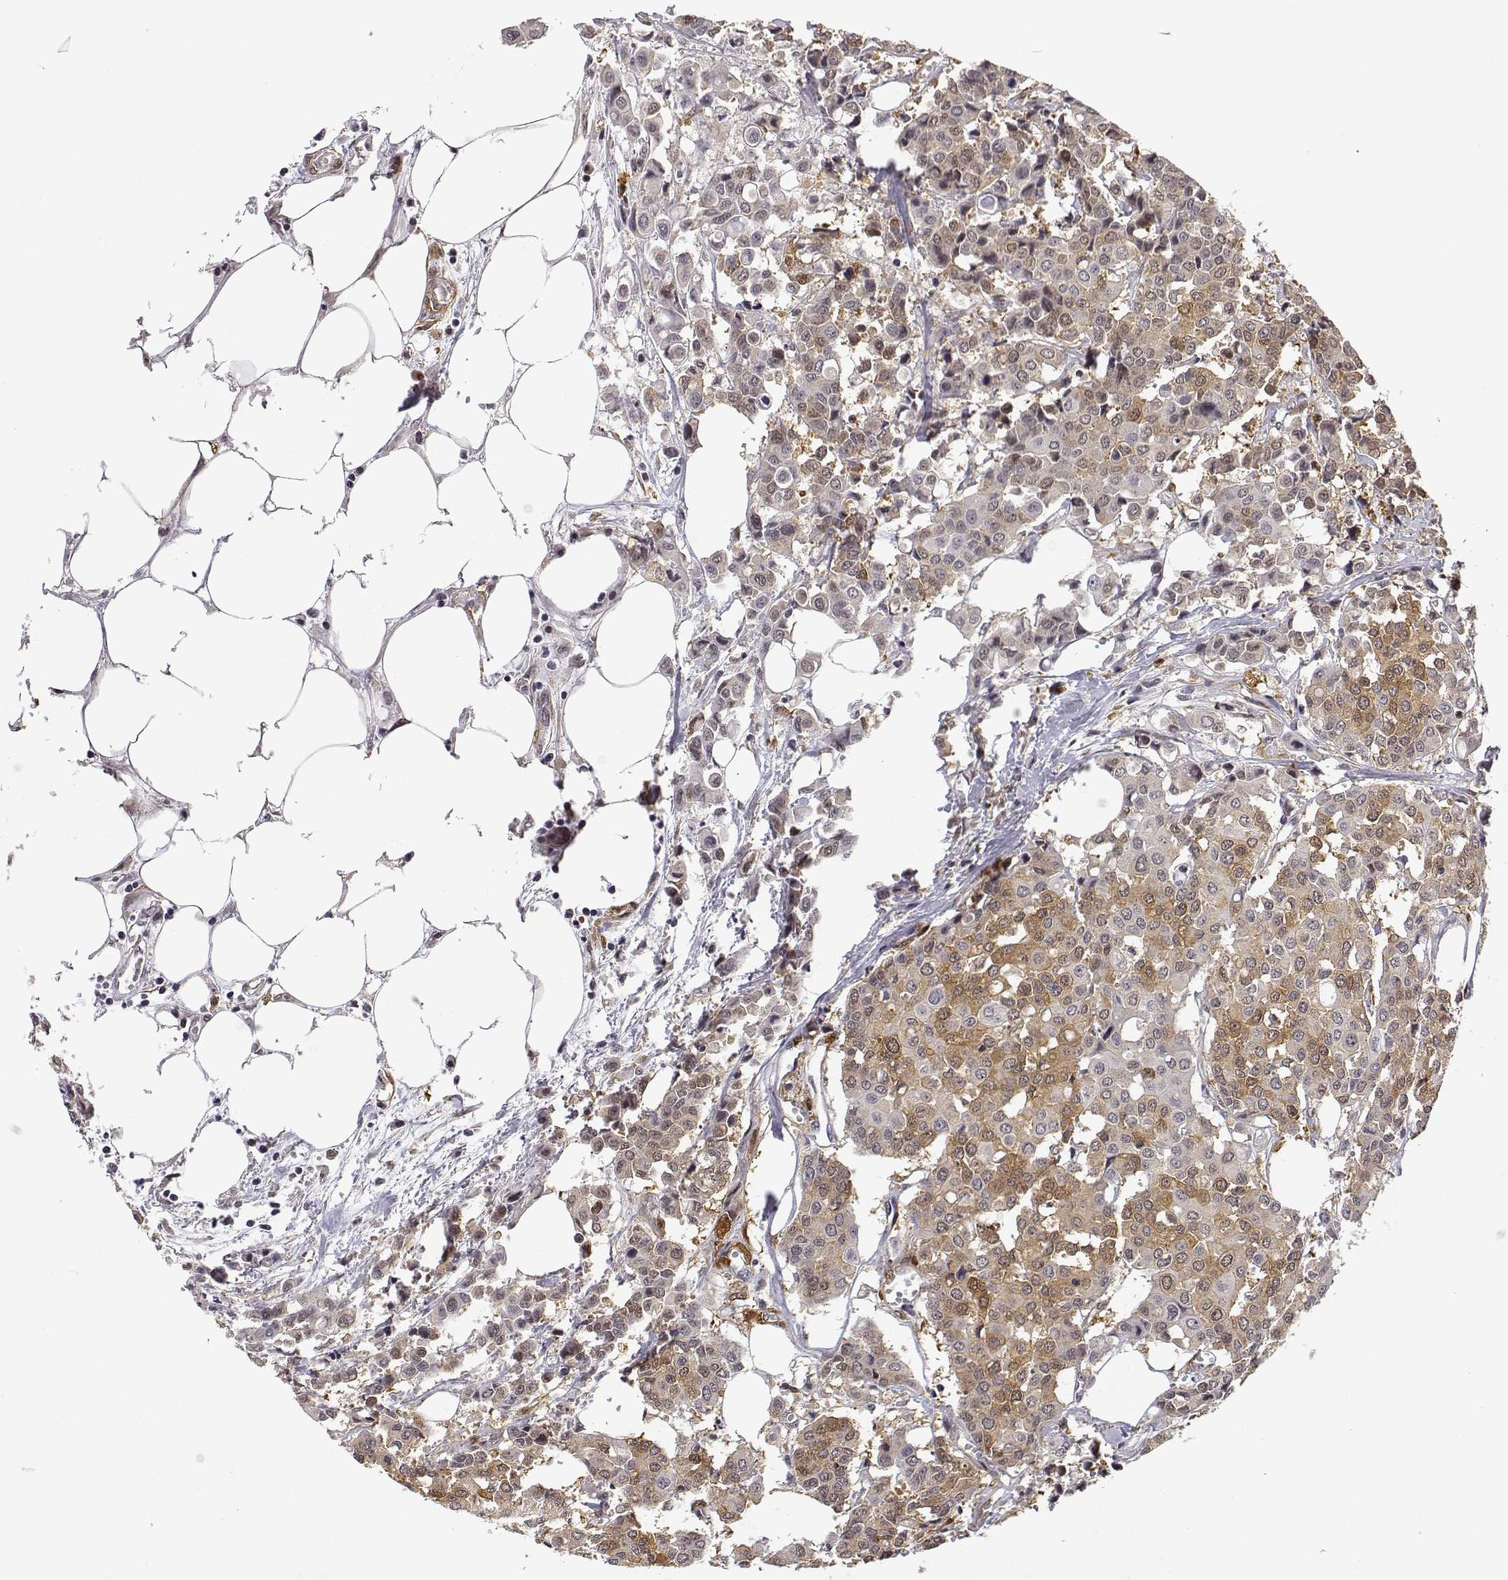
{"staining": {"intensity": "moderate", "quantity": "25%-75%", "location": "cytoplasmic/membranous"}, "tissue": "carcinoid", "cell_type": "Tumor cells", "image_type": "cancer", "snomed": [{"axis": "morphology", "description": "Carcinoid, malignant, NOS"}, {"axis": "topography", "description": "Colon"}], "caption": "Protein staining demonstrates moderate cytoplasmic/membranous positivity in approximately 25%-75% of tumor cells in carcinoid (malignant).", "gene": "PHGDH", "patient": {"sex": "male", "age": 81}}